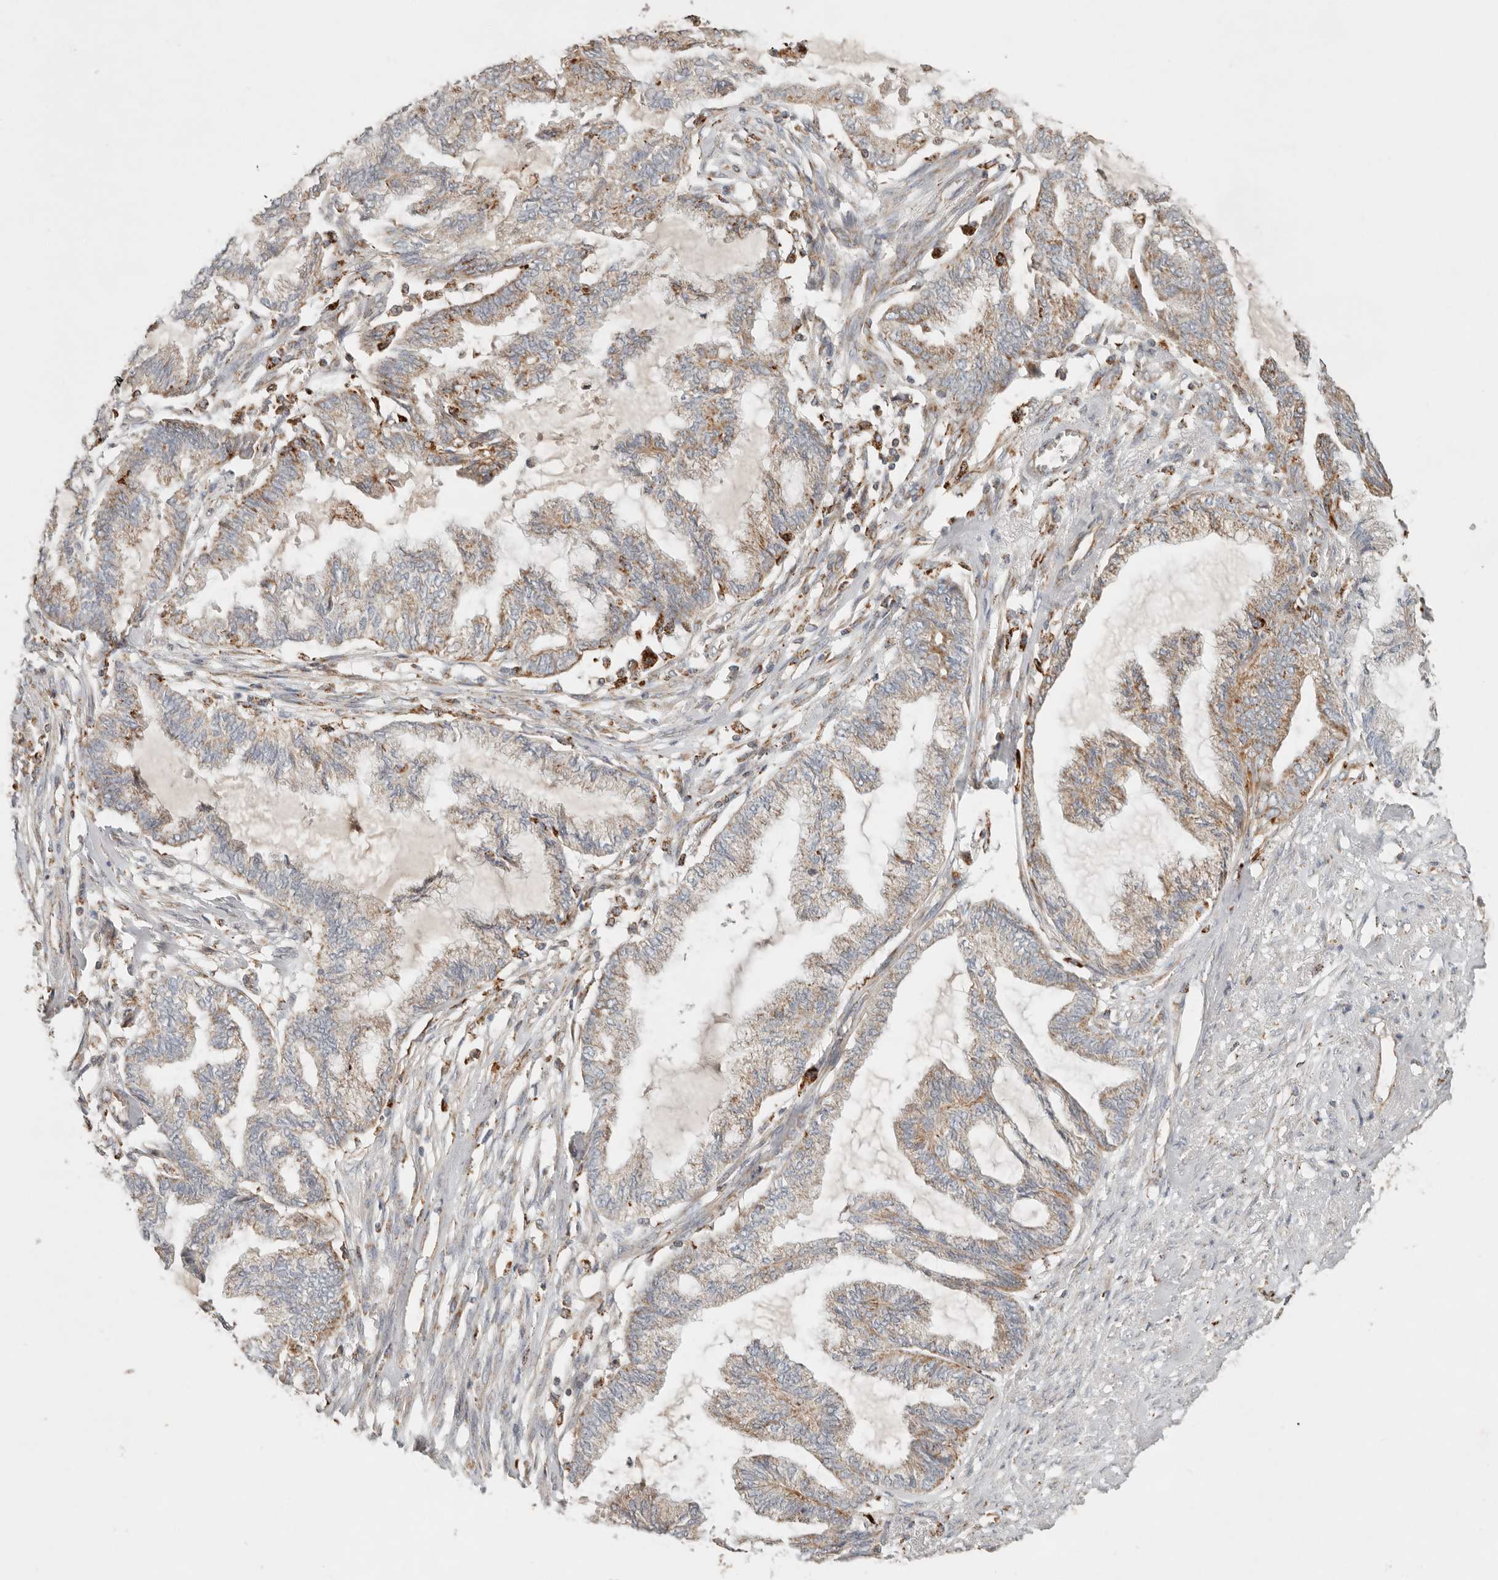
{"staining": {"intensity": "moderate", "quantity": "25%-75%", "location": "cytoplasmic/membranous"}, "tissue": "endometrial cancer", "cell_type": "Tumor cells", "image_type": "cancer", "snomed": [{"axis": "morphology", "description": "Adenocarcinoma, NOS"}, {"axis": "topography", "description": "Endometrium"}], "caption": "About 25%-75% of tumor cells in endometrial cancer (adenocarcinoma) reveal moderate cytoplasmic/membranous protein staining as visualized by brown immunohistochemical staining.", "gene": "ARHGEF10L", "patient": {"sex": "female", "age": 86}}